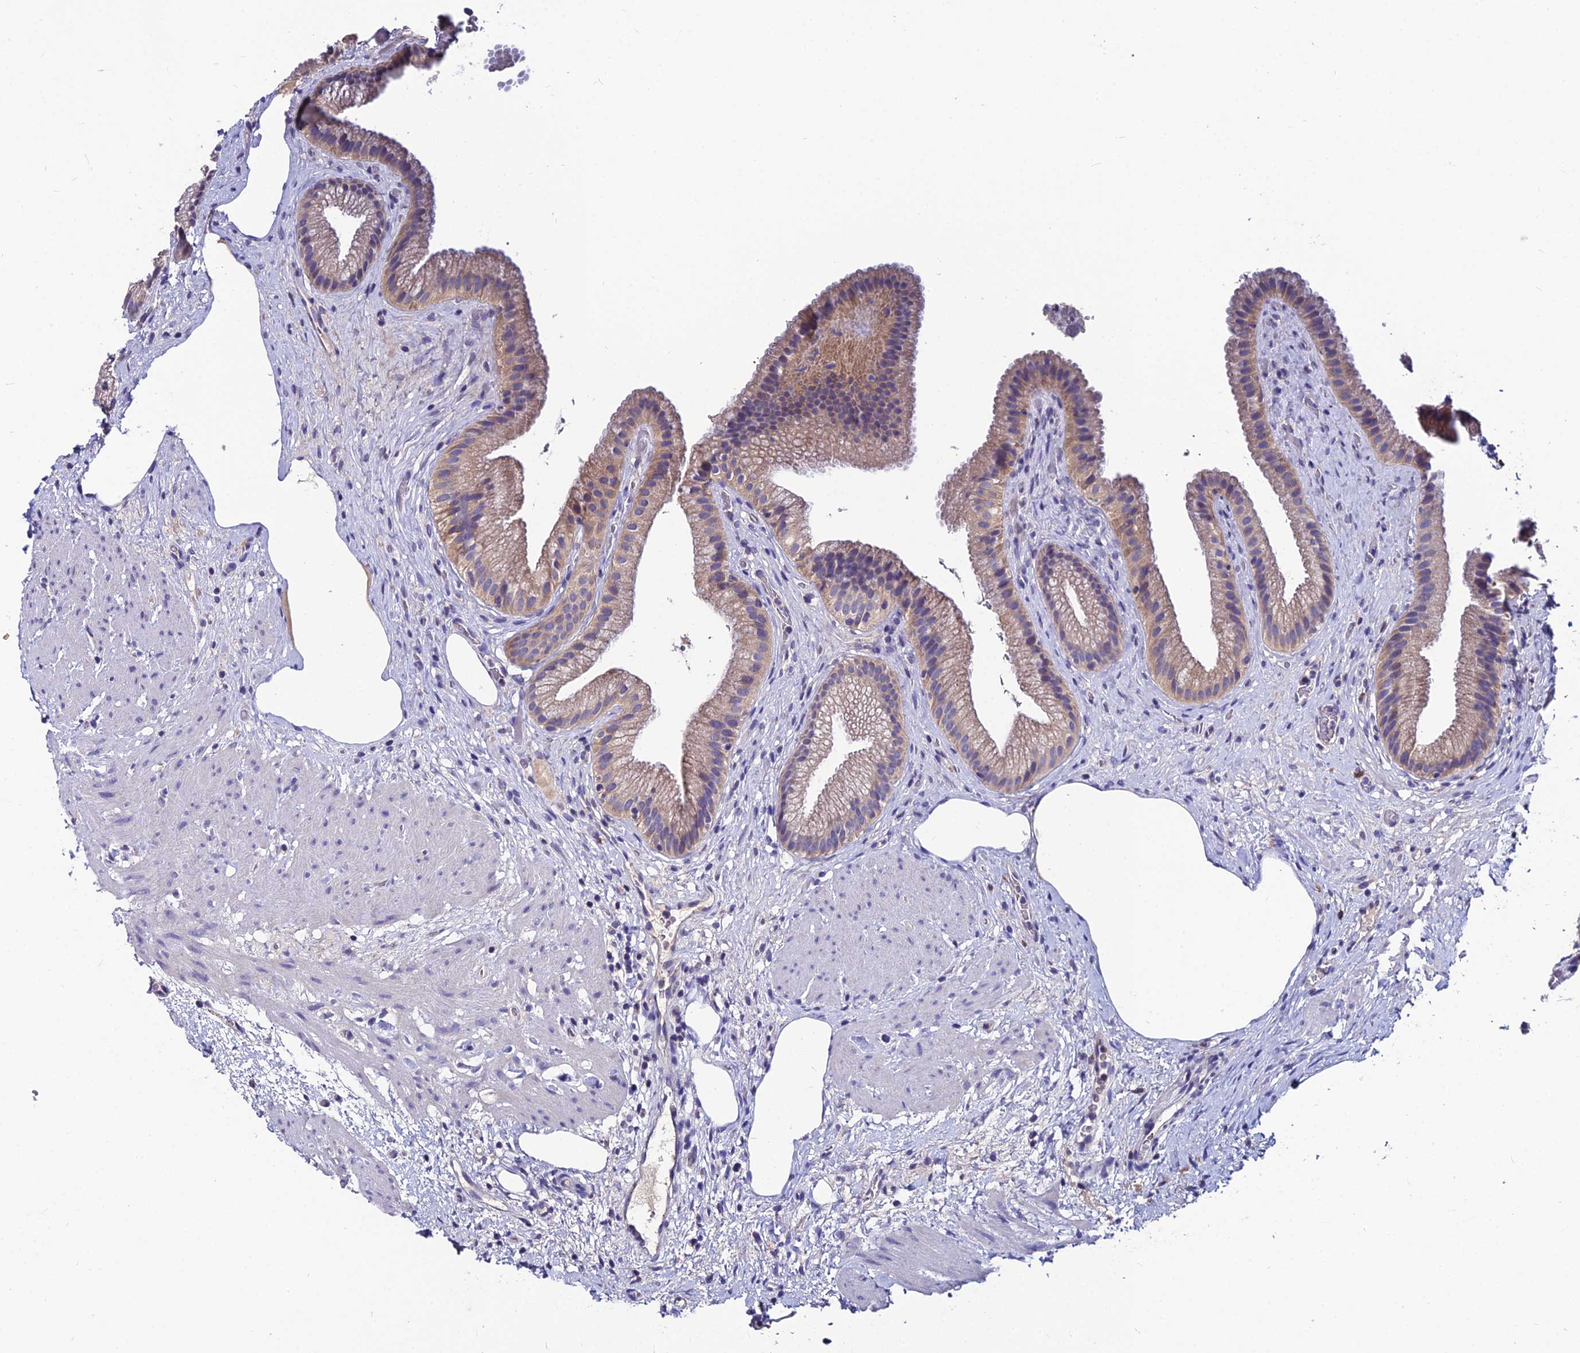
{"staining": {"intensity": "moderate", "quantity": ">75%", "location": "cytoplasmic/membranous"}, "tissue": "gallbladder", "cell_type": "Glandular cells", "image_type": "normal", "snomed": [{"axis": "morphology", "description": "Normal tissue, NOS"}, {"axis": "morphology", "description": "Inflammation, NOS"}, {"axis": "topography", "description": "Gallbladder"}], "caption": "IHC of benign gallbladder shows medium levels of moderate cytoplasmic/membranous staining in about >75% of glandular cells. The staining was performed using DAB, with brown indicating positive protein expression. Nuclei are stained blue with hematoxylin.", "gene": "LGALS7", "patient": {"sex": "male", "age": 51}}